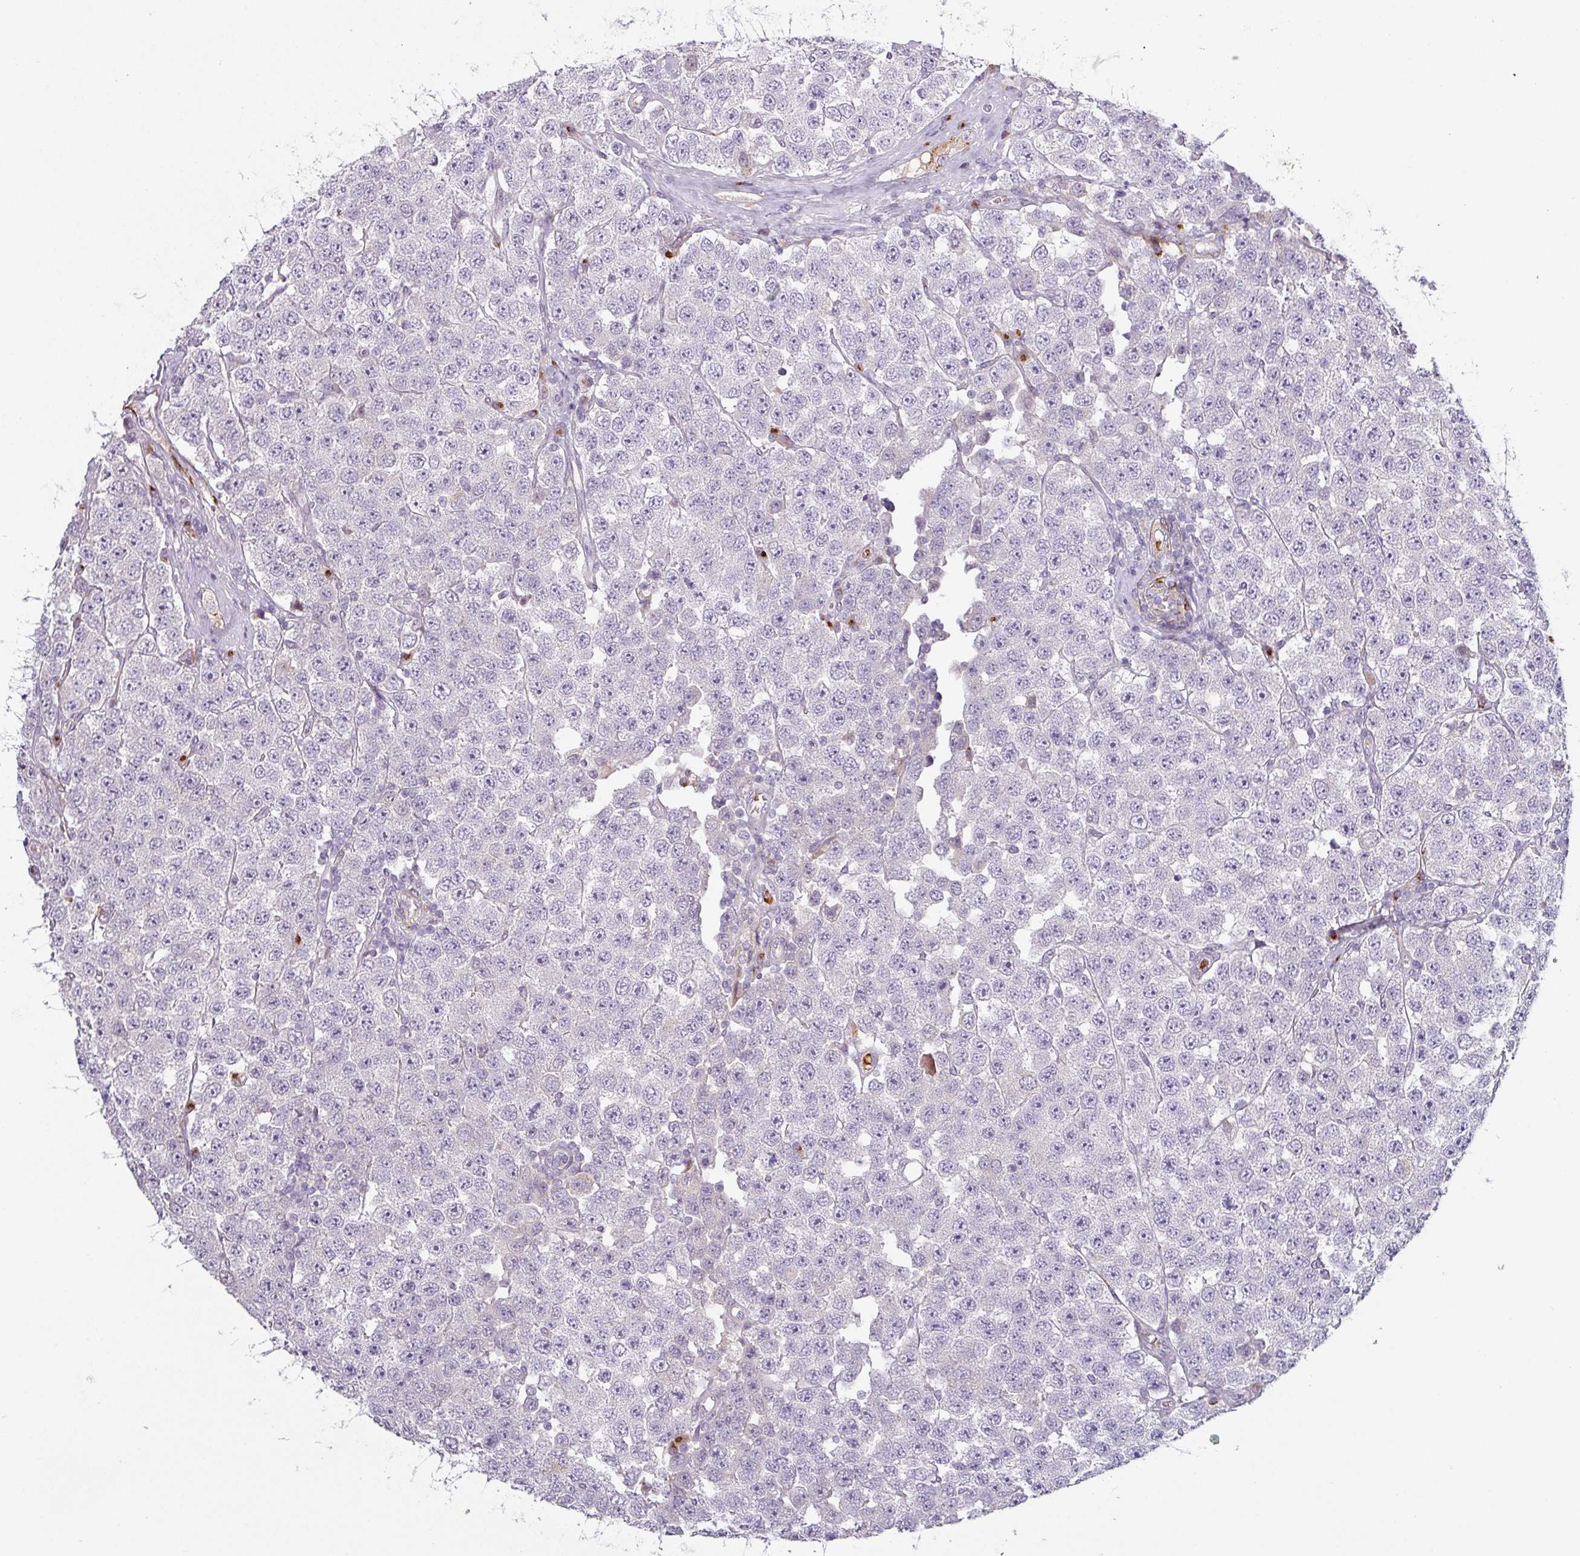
{"staining": {"intensity": "negative", "quantity": "none", "location": "none"}, "tissue": "testis cancer", "cell_type": "Tumor cells", "image_type": "cancer", "snomed": [{"axis": "morphology", "description": "Seminoma, NOS"}, {"axis": "topography", "description": "Testis"}], "caption": "Tumor cells are negative for brown protein staining in testis cancer (seminoma). (DAB (3,3'-diaminobenzidine) immunohistochemistry with hematoxylin counter stain).", "gene": "PRODH2", "patient": {"sex": "male", "age": 28}}